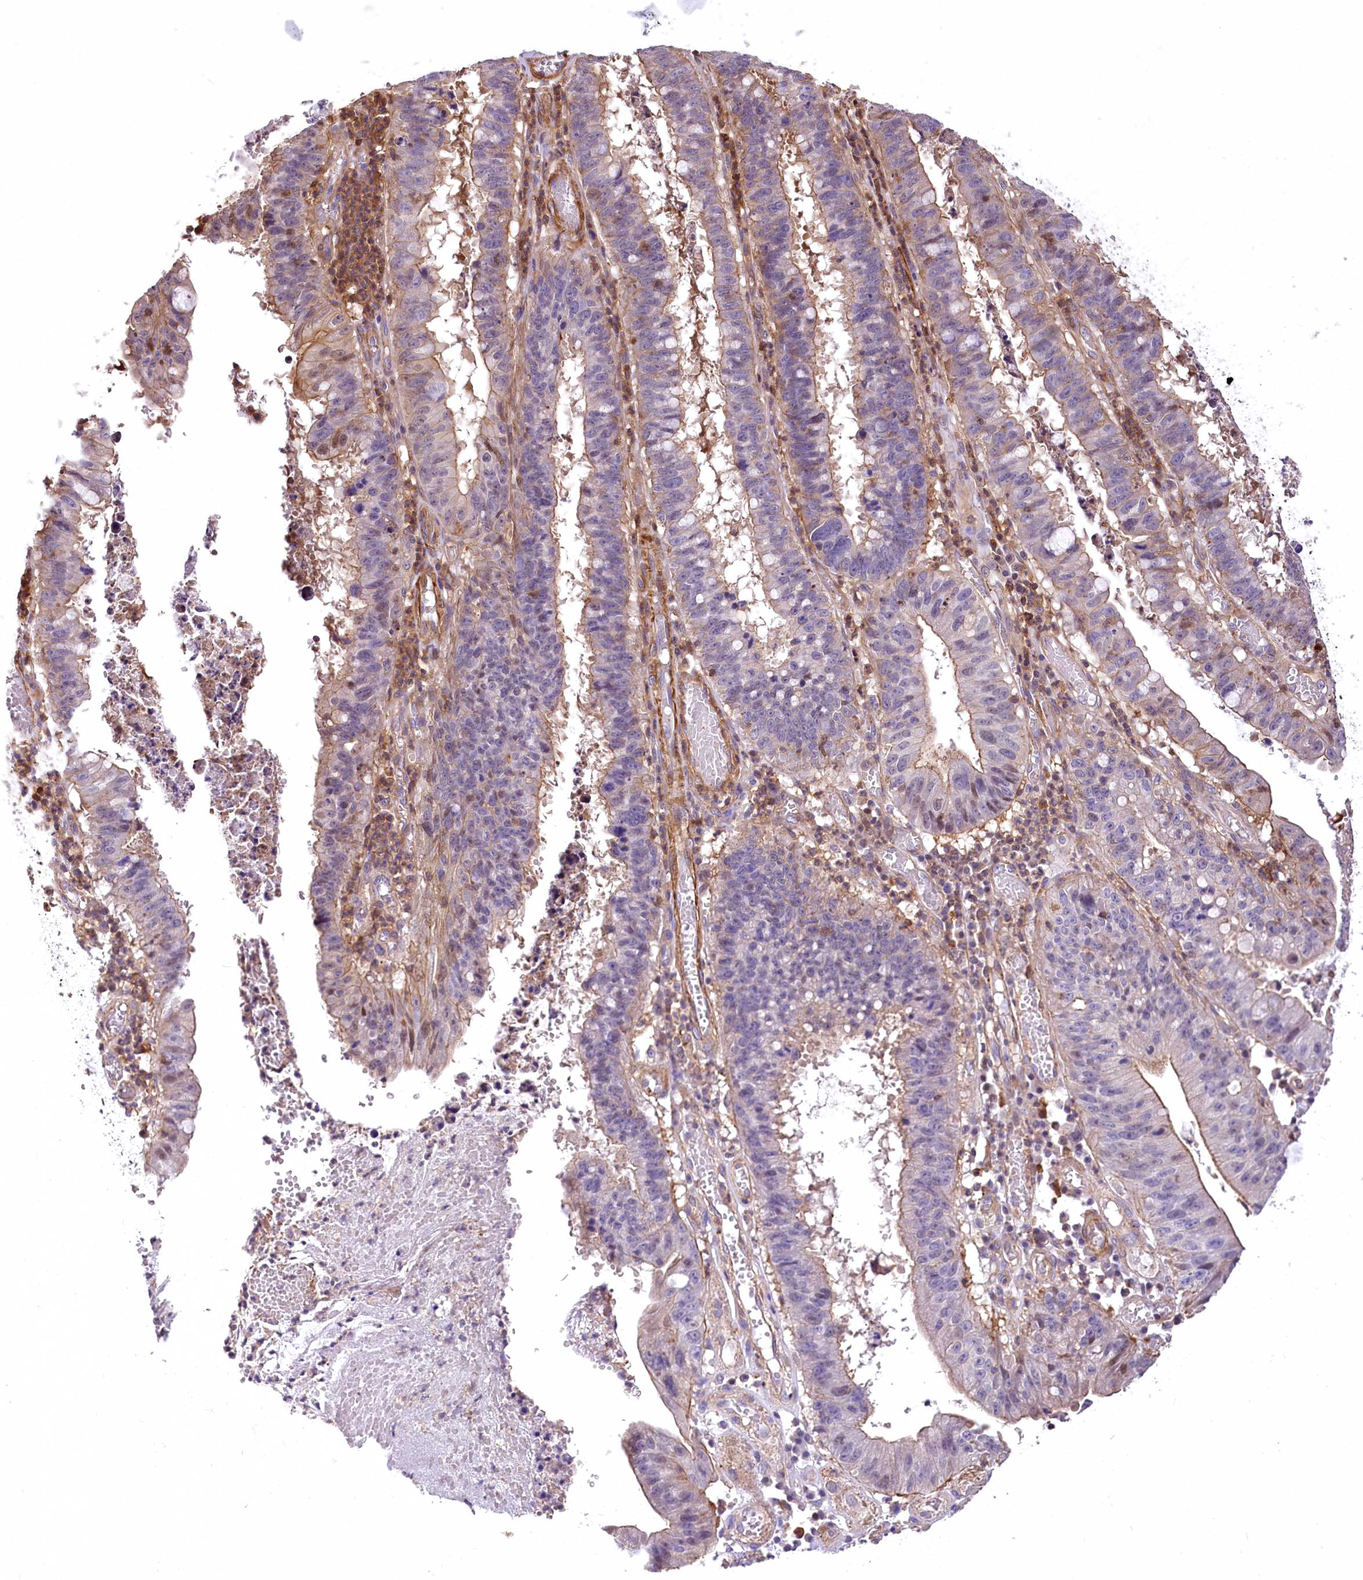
{"staining": {"intensity": "moderate", "quantity": "<25%", "location": "nuclear"}, "tissue": "stomach cancer", "cell_type": "Tumor cells", "image_type": "cancer", "snomed": [{"axis": "morphology", "description": "Adenocarcinoma, NOS"}, {"axis": "topography", "description": "Stomach"}], "caption": "Immunohistochemistry staining of stomach cancer, which exhibits low levels of moderate nuclear positivity in approximately <25% of tumor cells indicating moderate nuclear protein expression. The staining was performed using DAB (3,3'-diaminobenzidine) (brown) for protein detection and nuclei were counterstained in hematoxylin (blue).", "gene": "DPP3", "patient": {"sex": "male", "age": 59}}